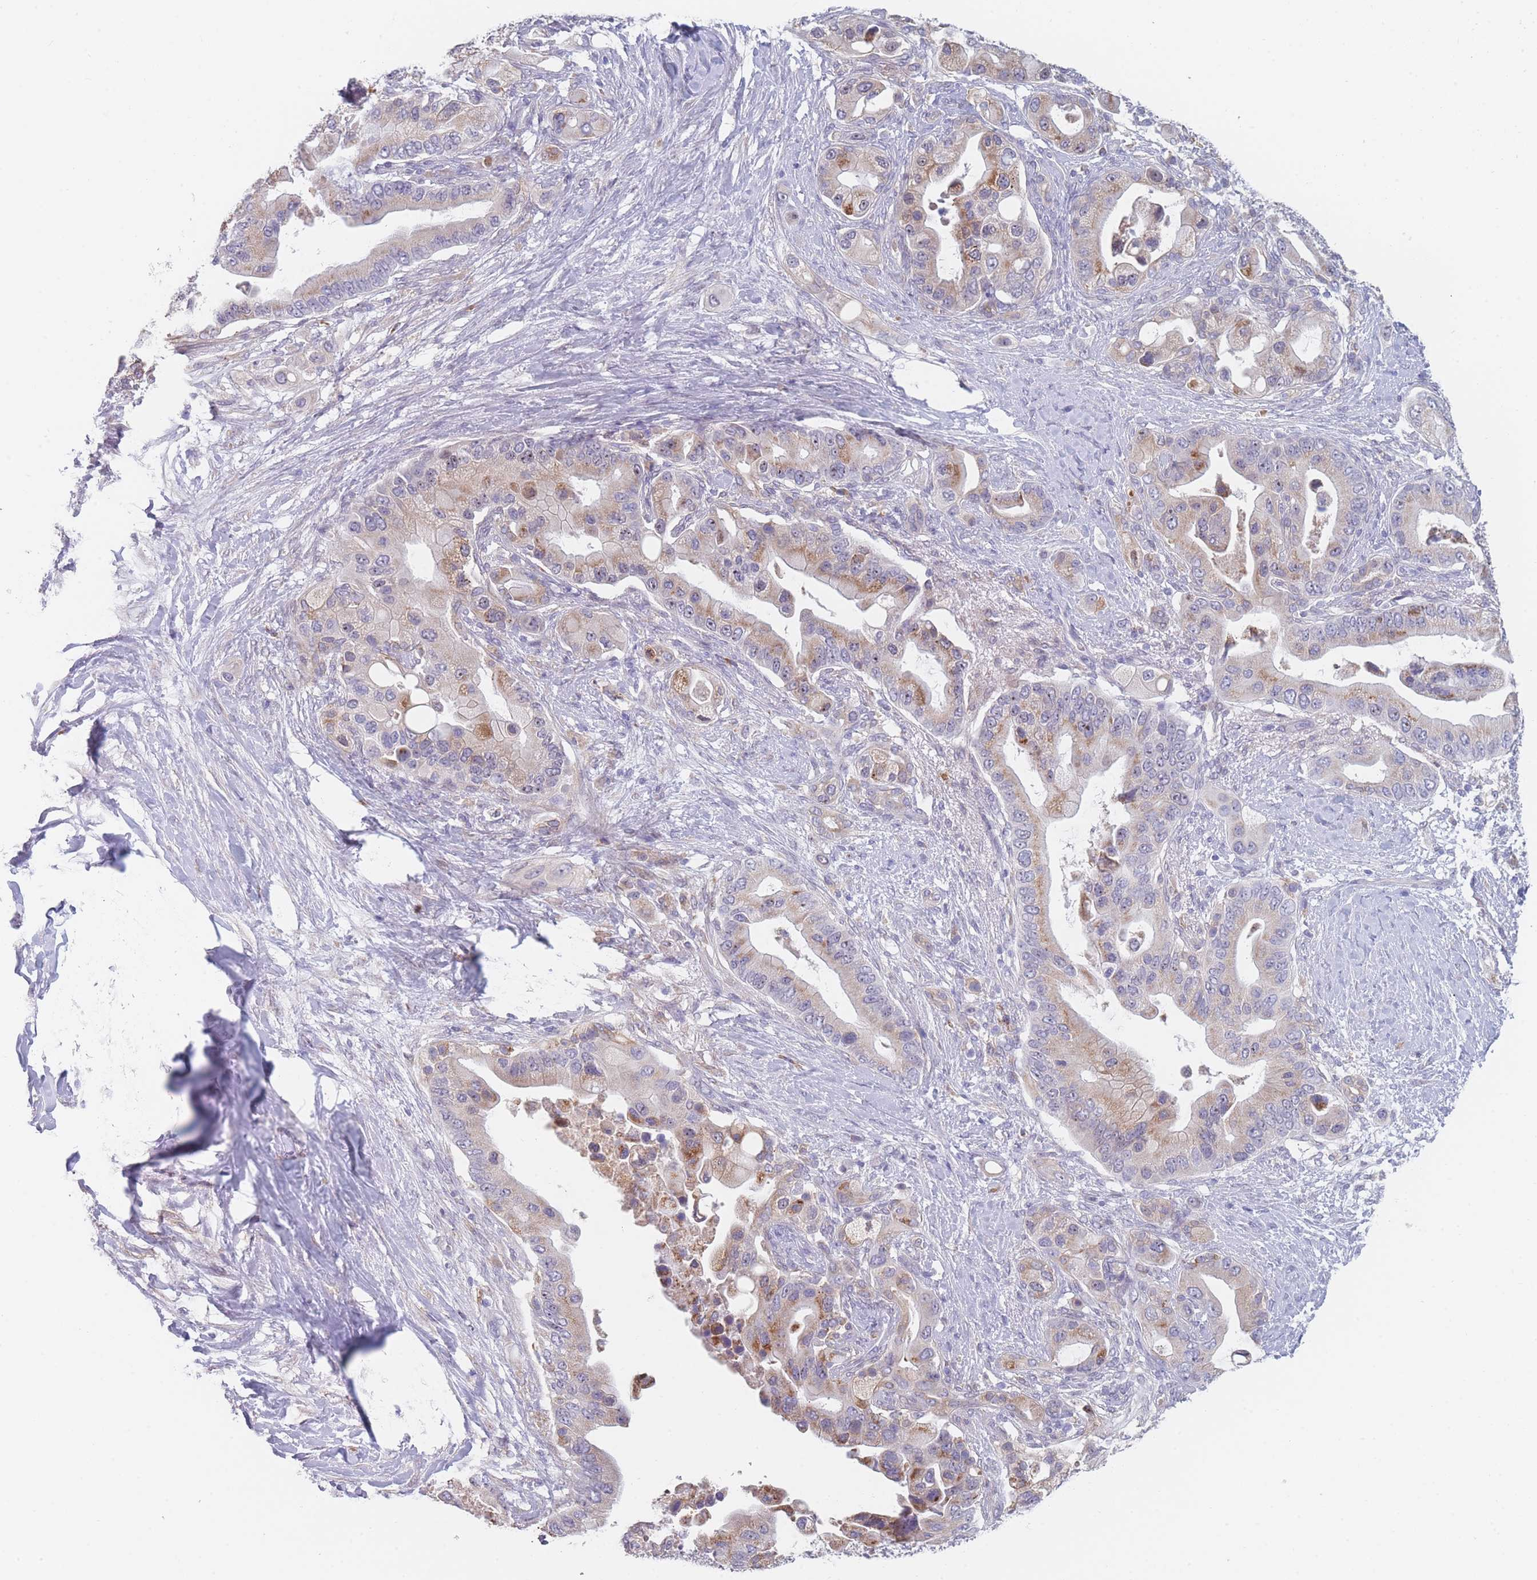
{"staining": {"intensity": "weak", "quantity": "25%-75%", "location": "cytoplasmic/membranous"}, "tissue": "pancreatic cancer", "cell_type": "Tumor cells", "image_type": "cancer", "snomed": [{"axis": "morphology", "description": "Adenocarcinoma, NOS"}, {"axis": "topography", "description": "Pancreas"}], "caption": "A high-resolution image shows immunohistochemistry (IHC) staining of pancreatic cancer, which exhibits weak cytoplasmic/membranous staining in approximately 25%-75% of tumor cells.", "gene": "TMED10", "patient": {"sex": "male", "age": 57}}